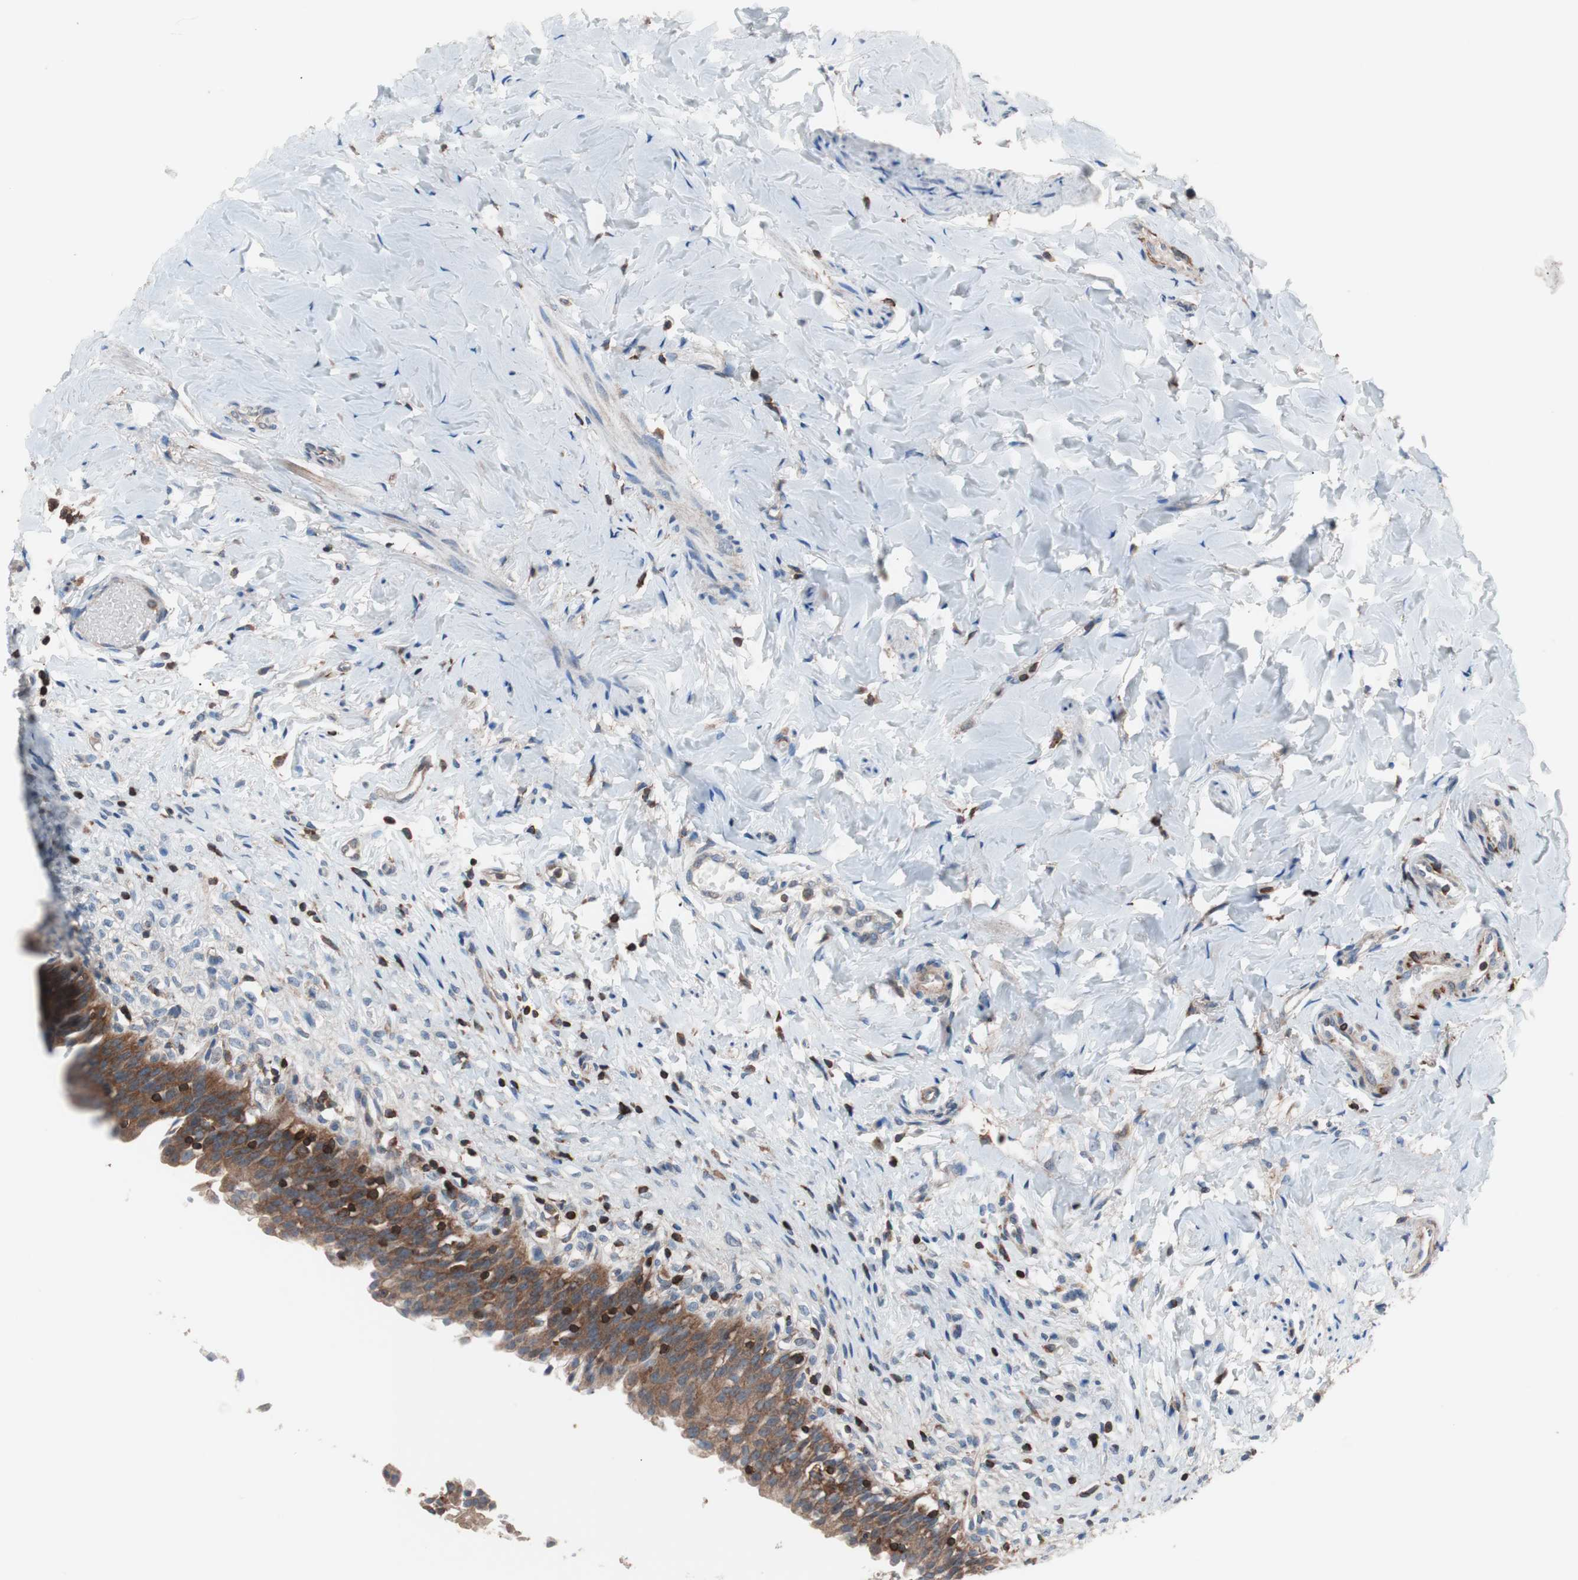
{"staining": {"intensity": "moderate", "quantity": ">75%", "location": "cytoplasmic/membranous"}, "tissue": "urinary bladder", "cell_type": "Urothelial cells", "image_type": "normal", "snomed": [{"axis": "morphology", "description": "Normal tissue, NOS"}, {"axis": "morphology", "description": "Inflammation, NOS"}, {"axis": "topography", "description": "Urinary bladder"}], "caption": "Brown immunohistochemical staining in unremarkable urinary bladder reveals moderate cytoplasmic/membranous staining in about >75% of urothelial cells.", "gene": "PIK3R1", "patient": {"sex": "female", "age": 80}}